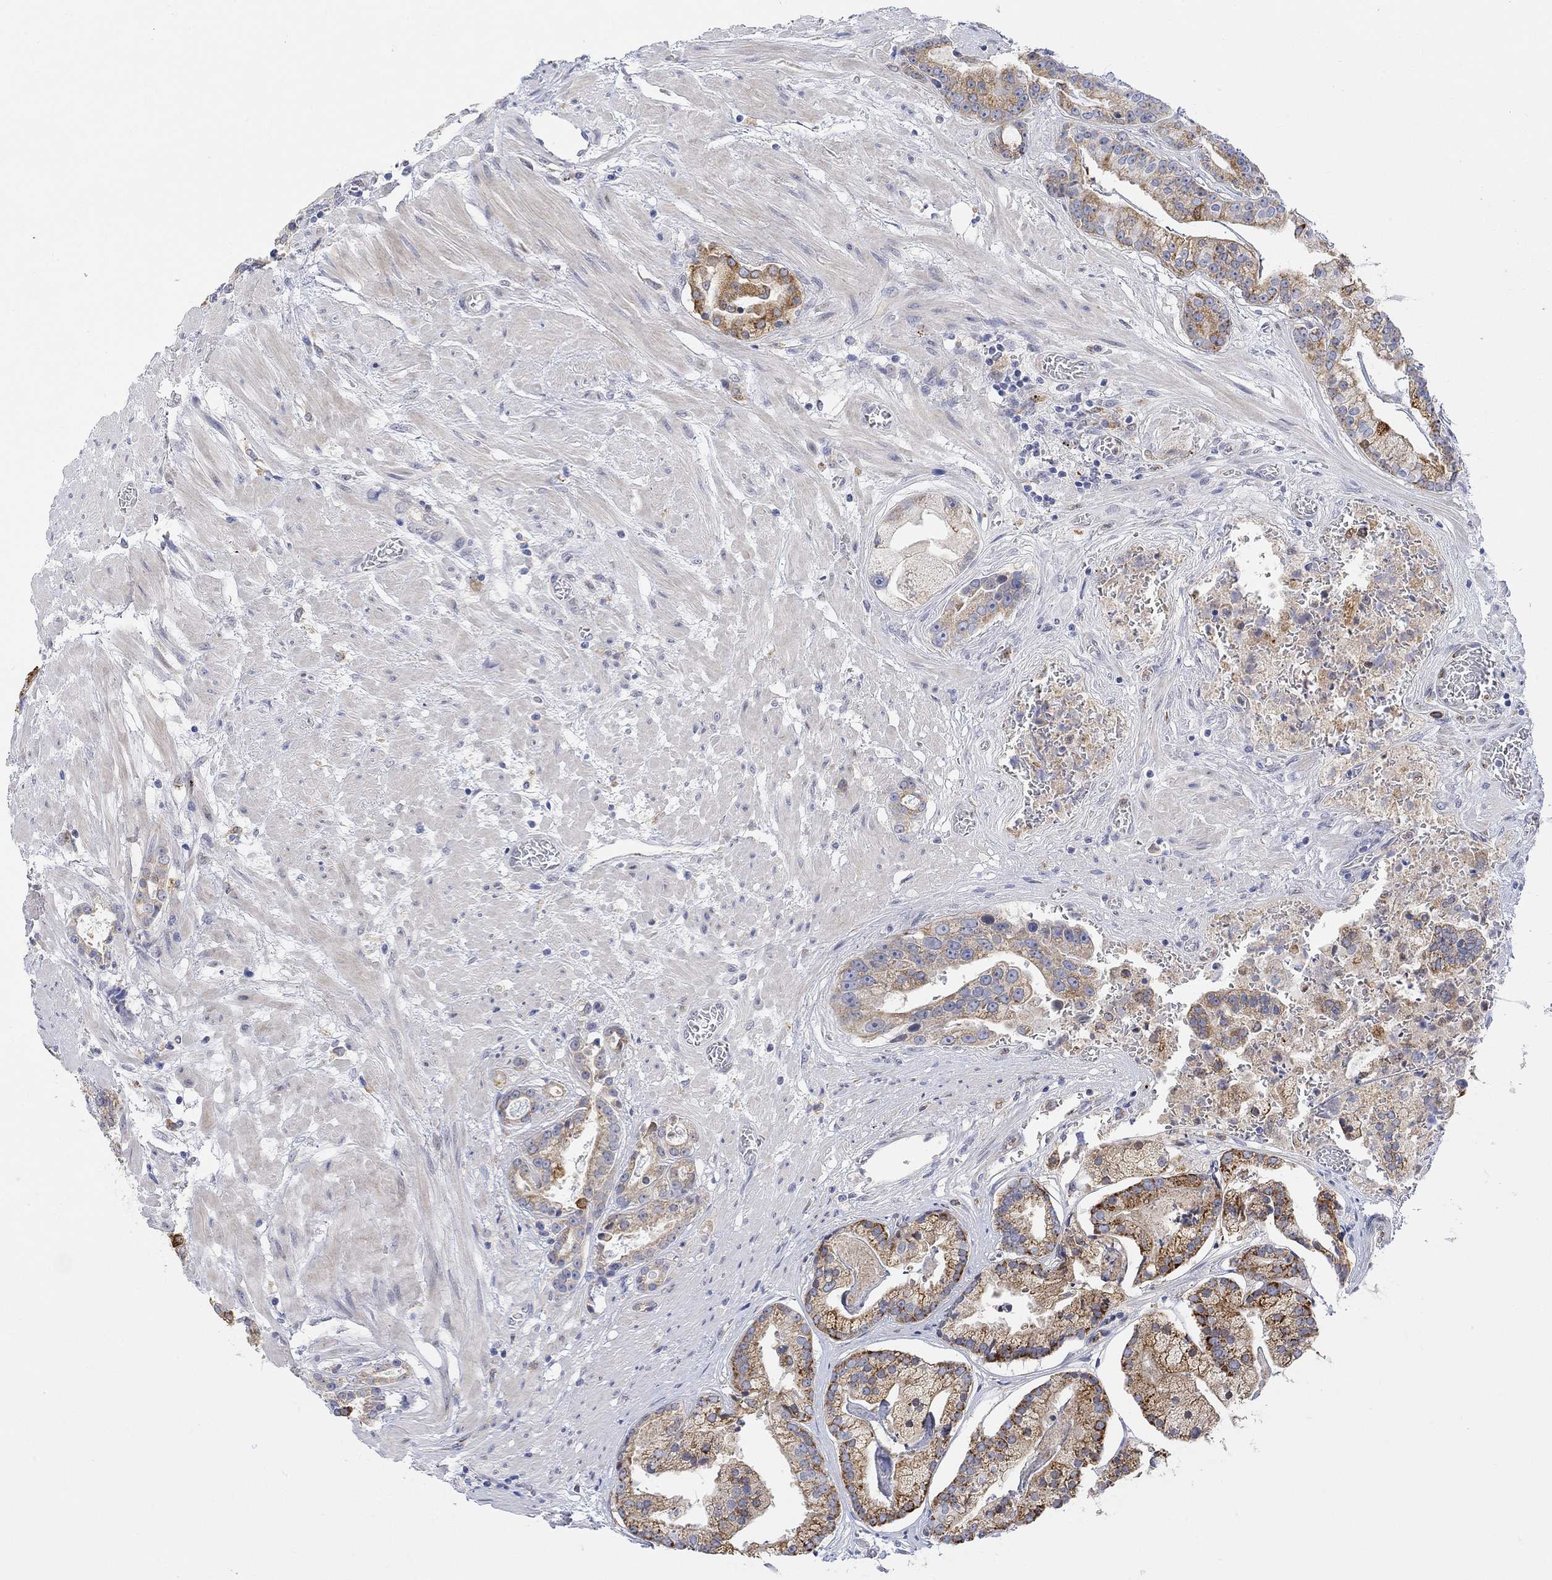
{"staining": {"intensity": "strong", "quantity": ">75%", "location": "cytoplasmic/membranous"}, "tissue": "prostate cancer", "cell_type": "Tumor cells", "image_type": "cancer", "snomed": [{"axis": "morphology", "description": "Adenocarcinoma, NOS"}, {"axis": "topography", "description": "Prostate and seminal vesicle, NOS"}, {"axis": "topography", "description": "Prostate"}], "caption": "Prostate cancer (adenocarcinoma) was stained to show a protein in brown. There is high levels of strong cytoplasmic/membranous expression in about >75% of tumor cells. (brown staining indicates protein expression, while blue staining denotes nuclei).", "gene": "ACSL1", "patient": {"sex": "male", "age": 44}}